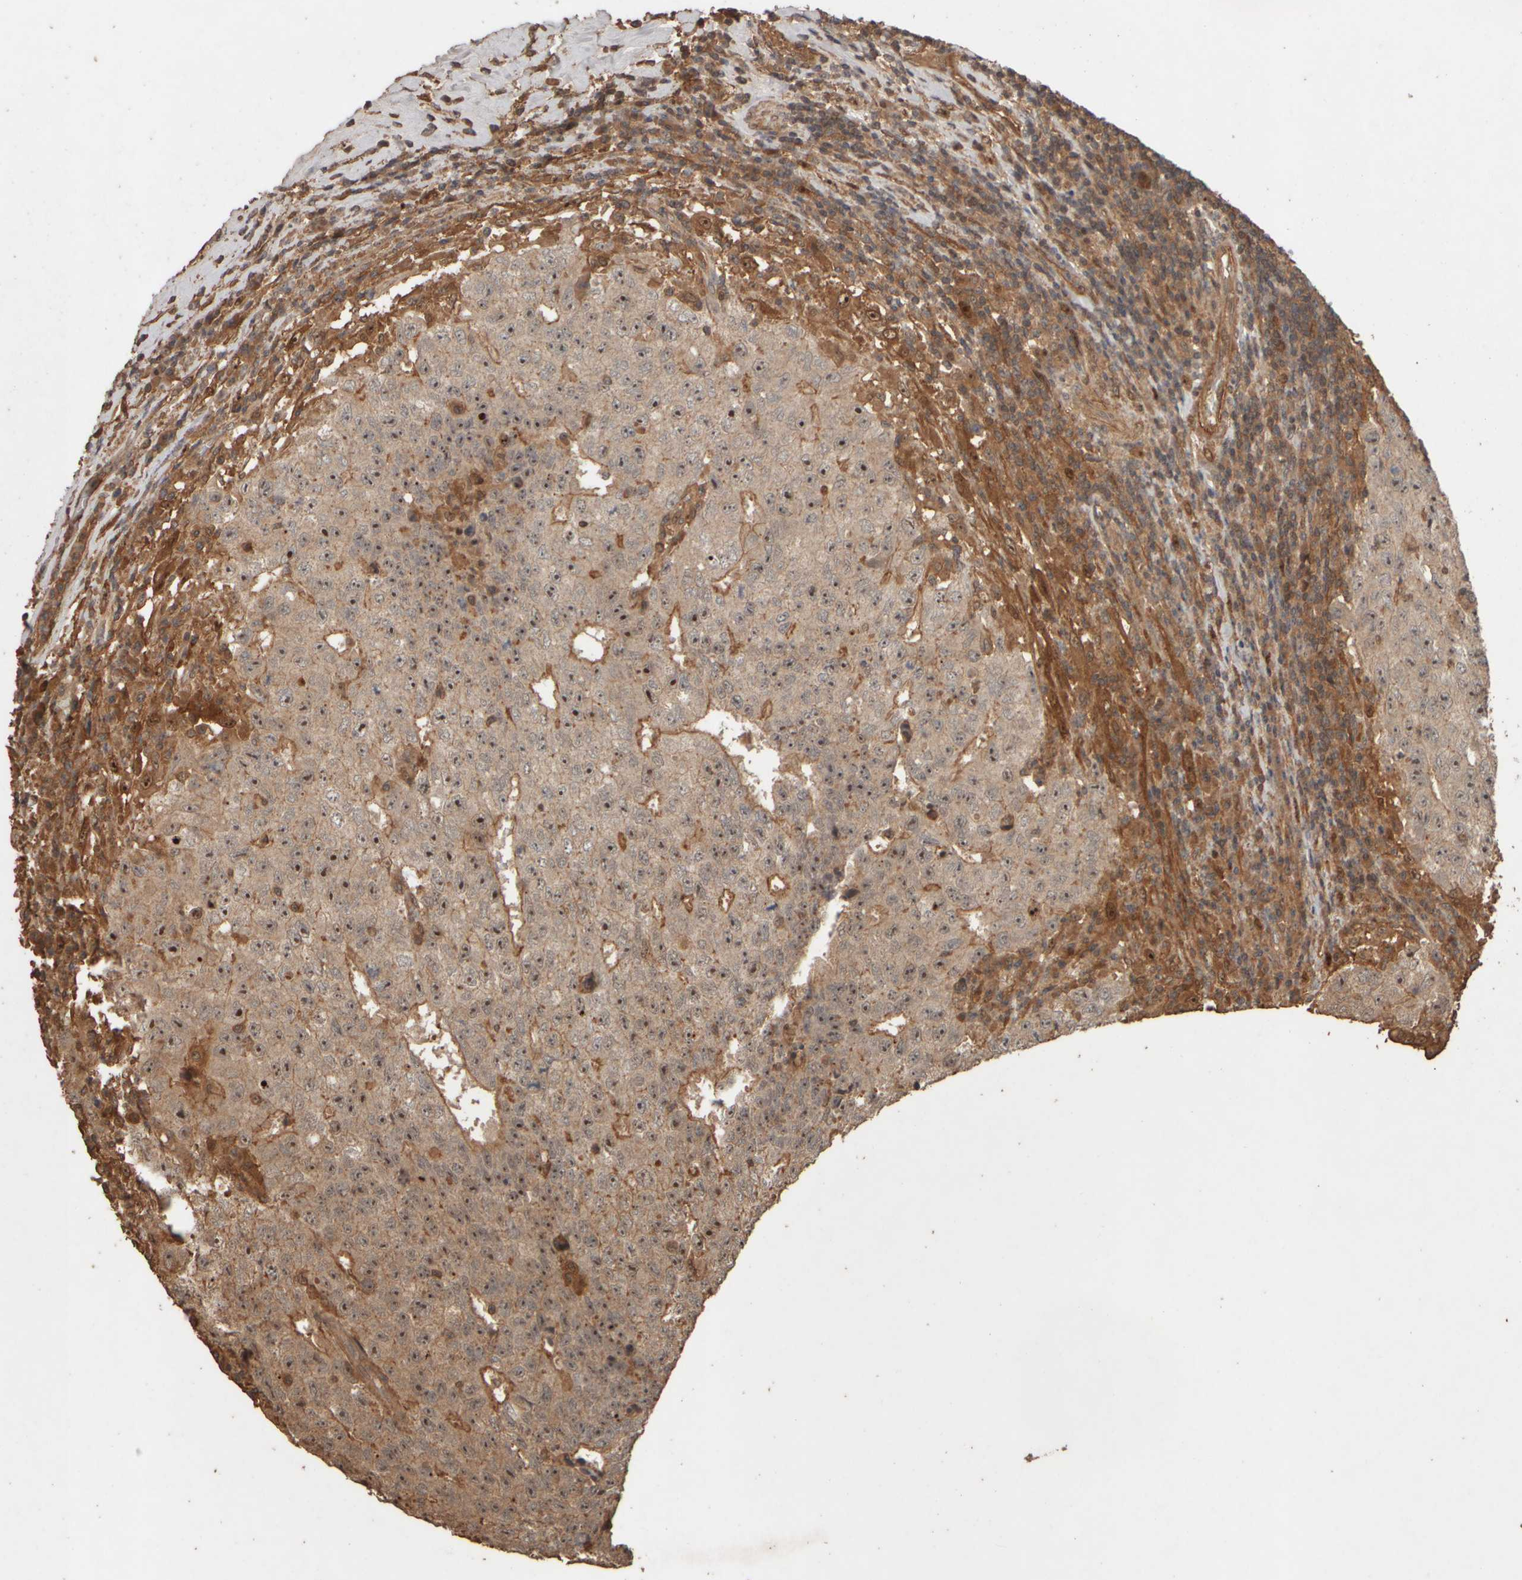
{"staining": {"intensity": "strong", "quantity": "25%-75%", "location": "cytoplasmic/membranous,nuclear"}, "tissue": "testis cancer", "cell_type": "Tumor cells", "image_type": "cancer", "snomed": [{"axis": "morphology", "description": "Necrosis, NOS"}, {"axis": "morphology", "description": "Carcinoma, Embryonal, NOS"}, {"axis": "topography", "description": "Testis"}], "caption": "Immunohistochemical staining of testis cancer (embryonal carcinoma) displays high levels of strong cytoplasmic/membranous and nuclear protein staining in approximately 25%-75% of tumor cells. (DAB (3,3'-diaminobenzidine) IHC with brightfield microscopy, high magnification).", "gene": "SPHK1", "patient": {"sex": "male", "age": 19}}